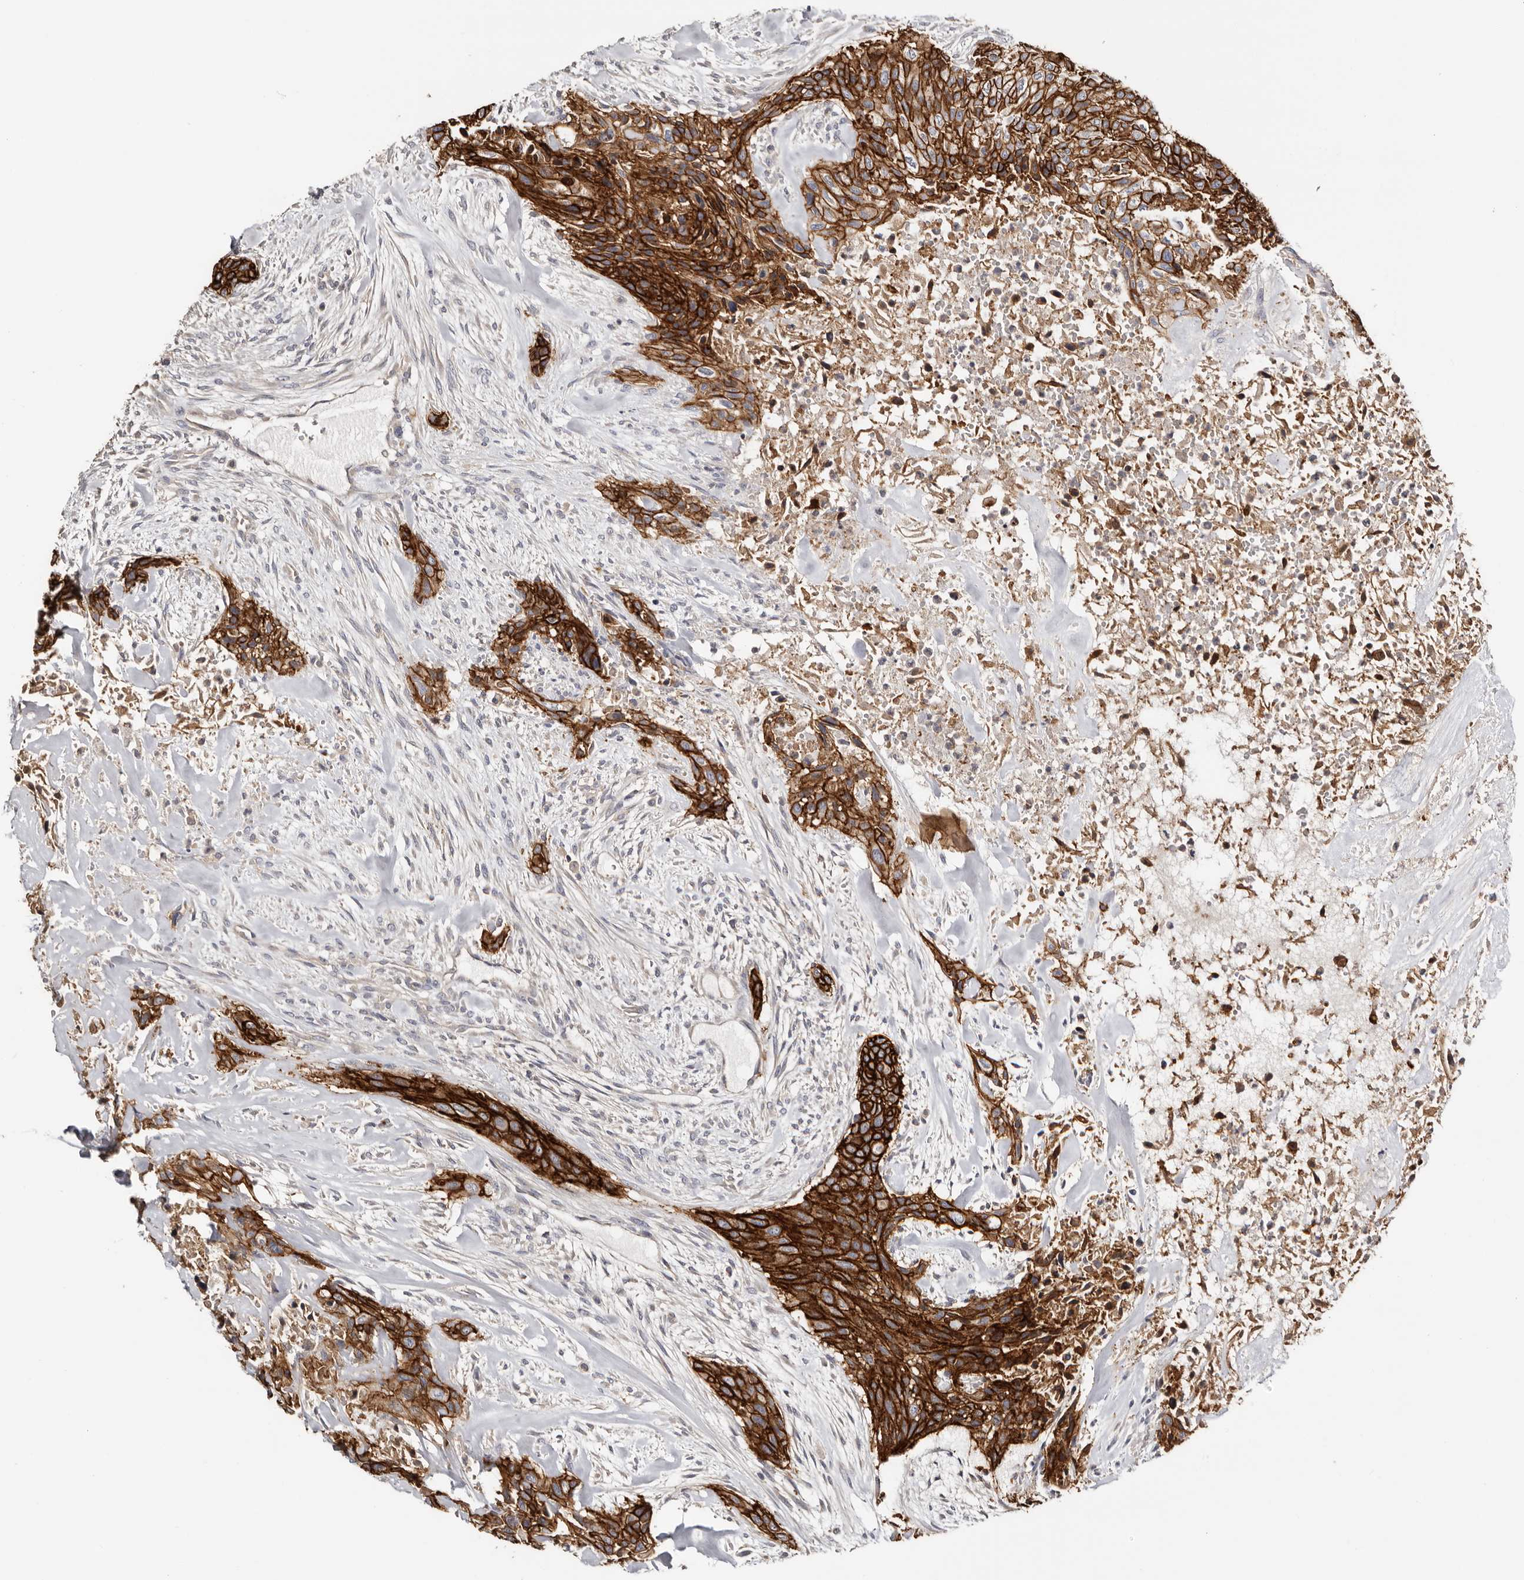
{"staining": {"intensity": "strong", "quantity": ">75%", "location": "cytoplasmic/membranous"}, "tissue": "urothelial cancer", "cell_type": "Tumor cells", "image_type": "cancer", "snomed": [{"axis": "morphology", "description": "Urothelial carcinoma, High grade"}, {"axis": "topography", "description": "Urinary bladder"}], "caption": "Immunohistochemistry (IHC) staining of high-grade urothelial carcinoma, which demonstrates high levels of strong cytoplasmic/membranous staining in about >75% of tumor cells indicating strong cytoplasmic/membranous protein staining. The staining was performed using DAB (3,3'-diaminobenzidine) (brown) for protein detection and nuclei were counterstained in hematoxylin (blue).", "gene": "S100A14", "patient": {"sex": "male", "age": 35}}